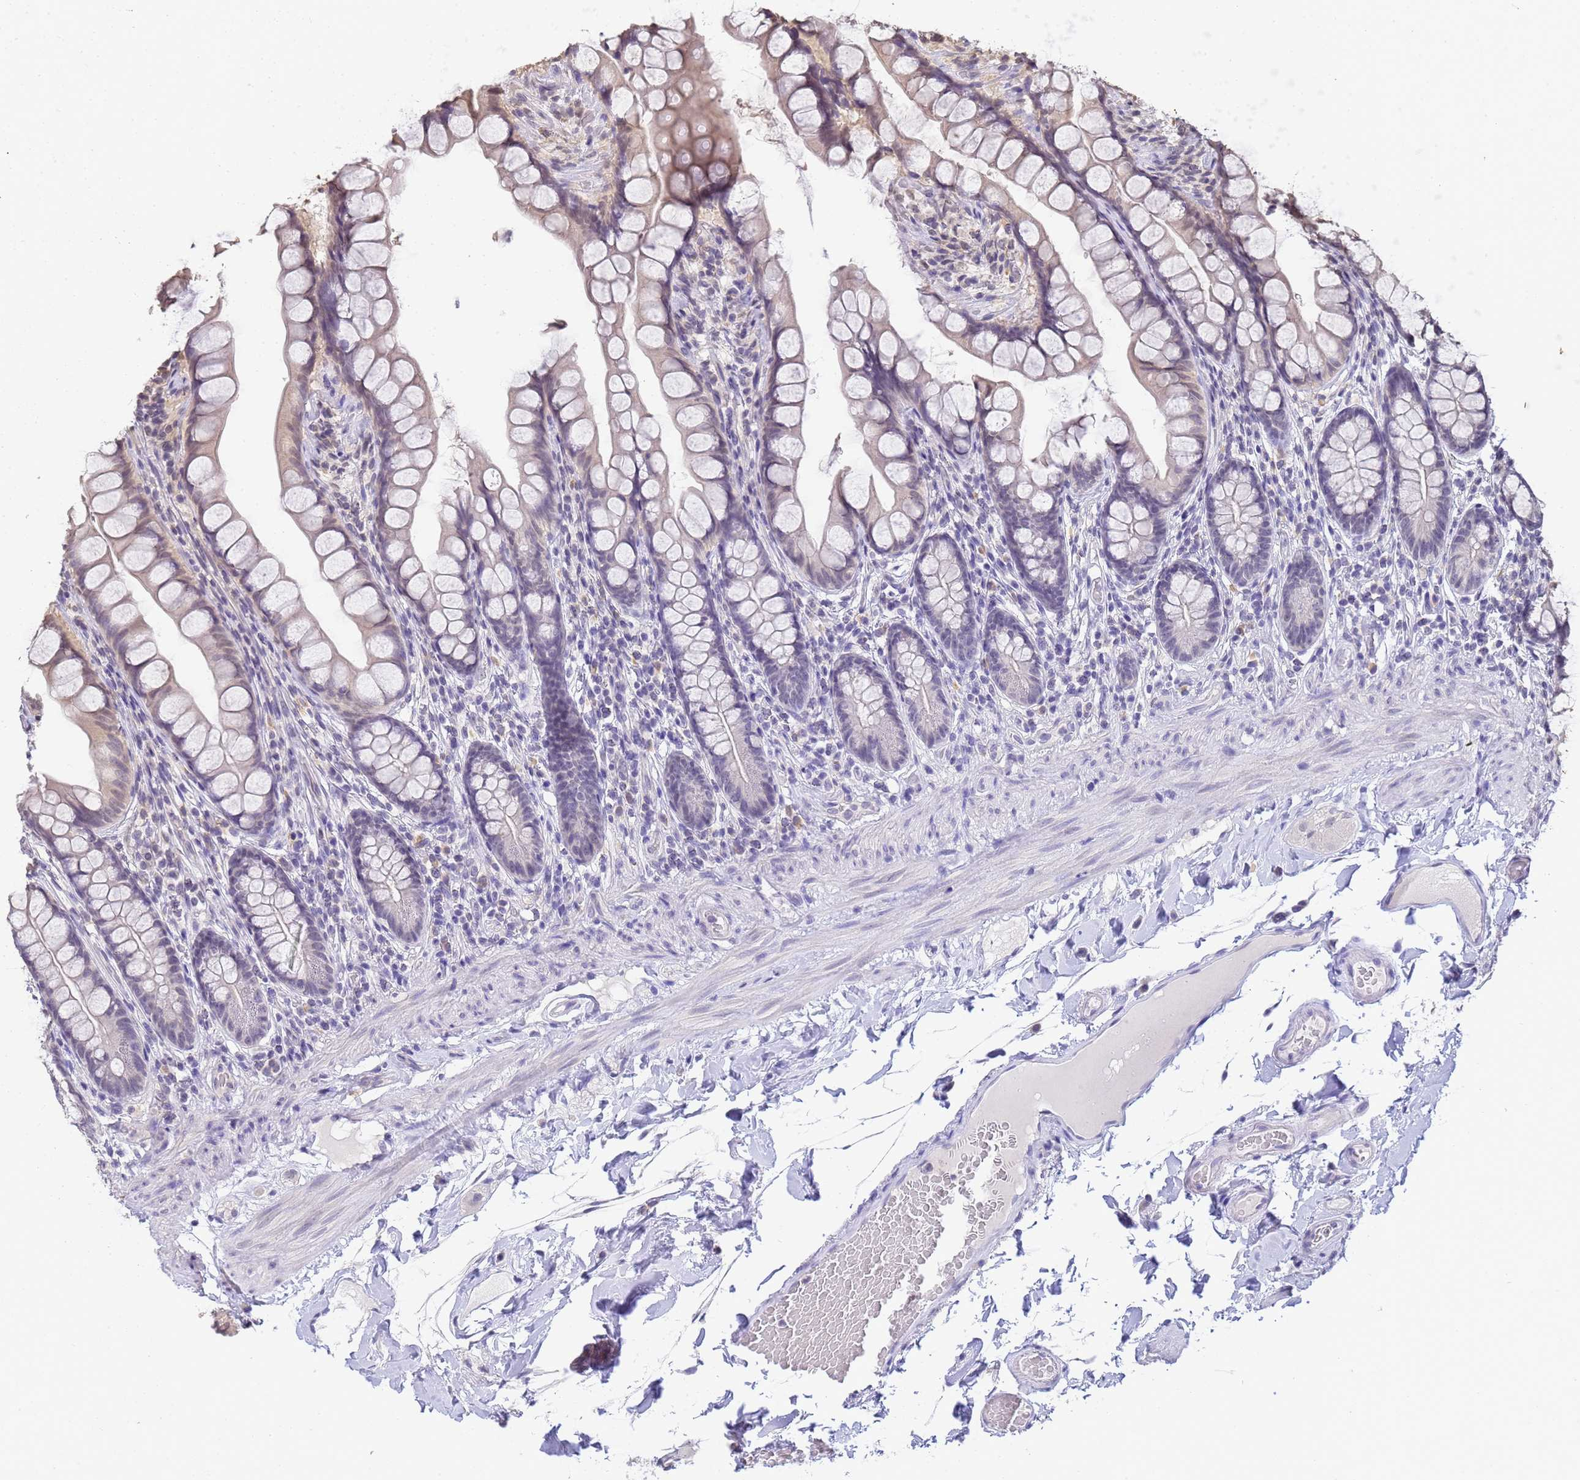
{"staining": {"intensity": "negative", "quantity": "none", "location": "none"}, "tissue": "small intestine", "cell_type": "Glandular cells", "image_type": "normal", "snomed": [{"axis": "morphology", "description": "Normal tissue, NOS"}, {"axis": "topography", "description": "Small intestine"}], "caption": "This is an IHC histopathology image of benign small intestine. There is no expression in glandular cells.", "gene": "MYL7", "patient": {"sex": "male", "age": 70}}